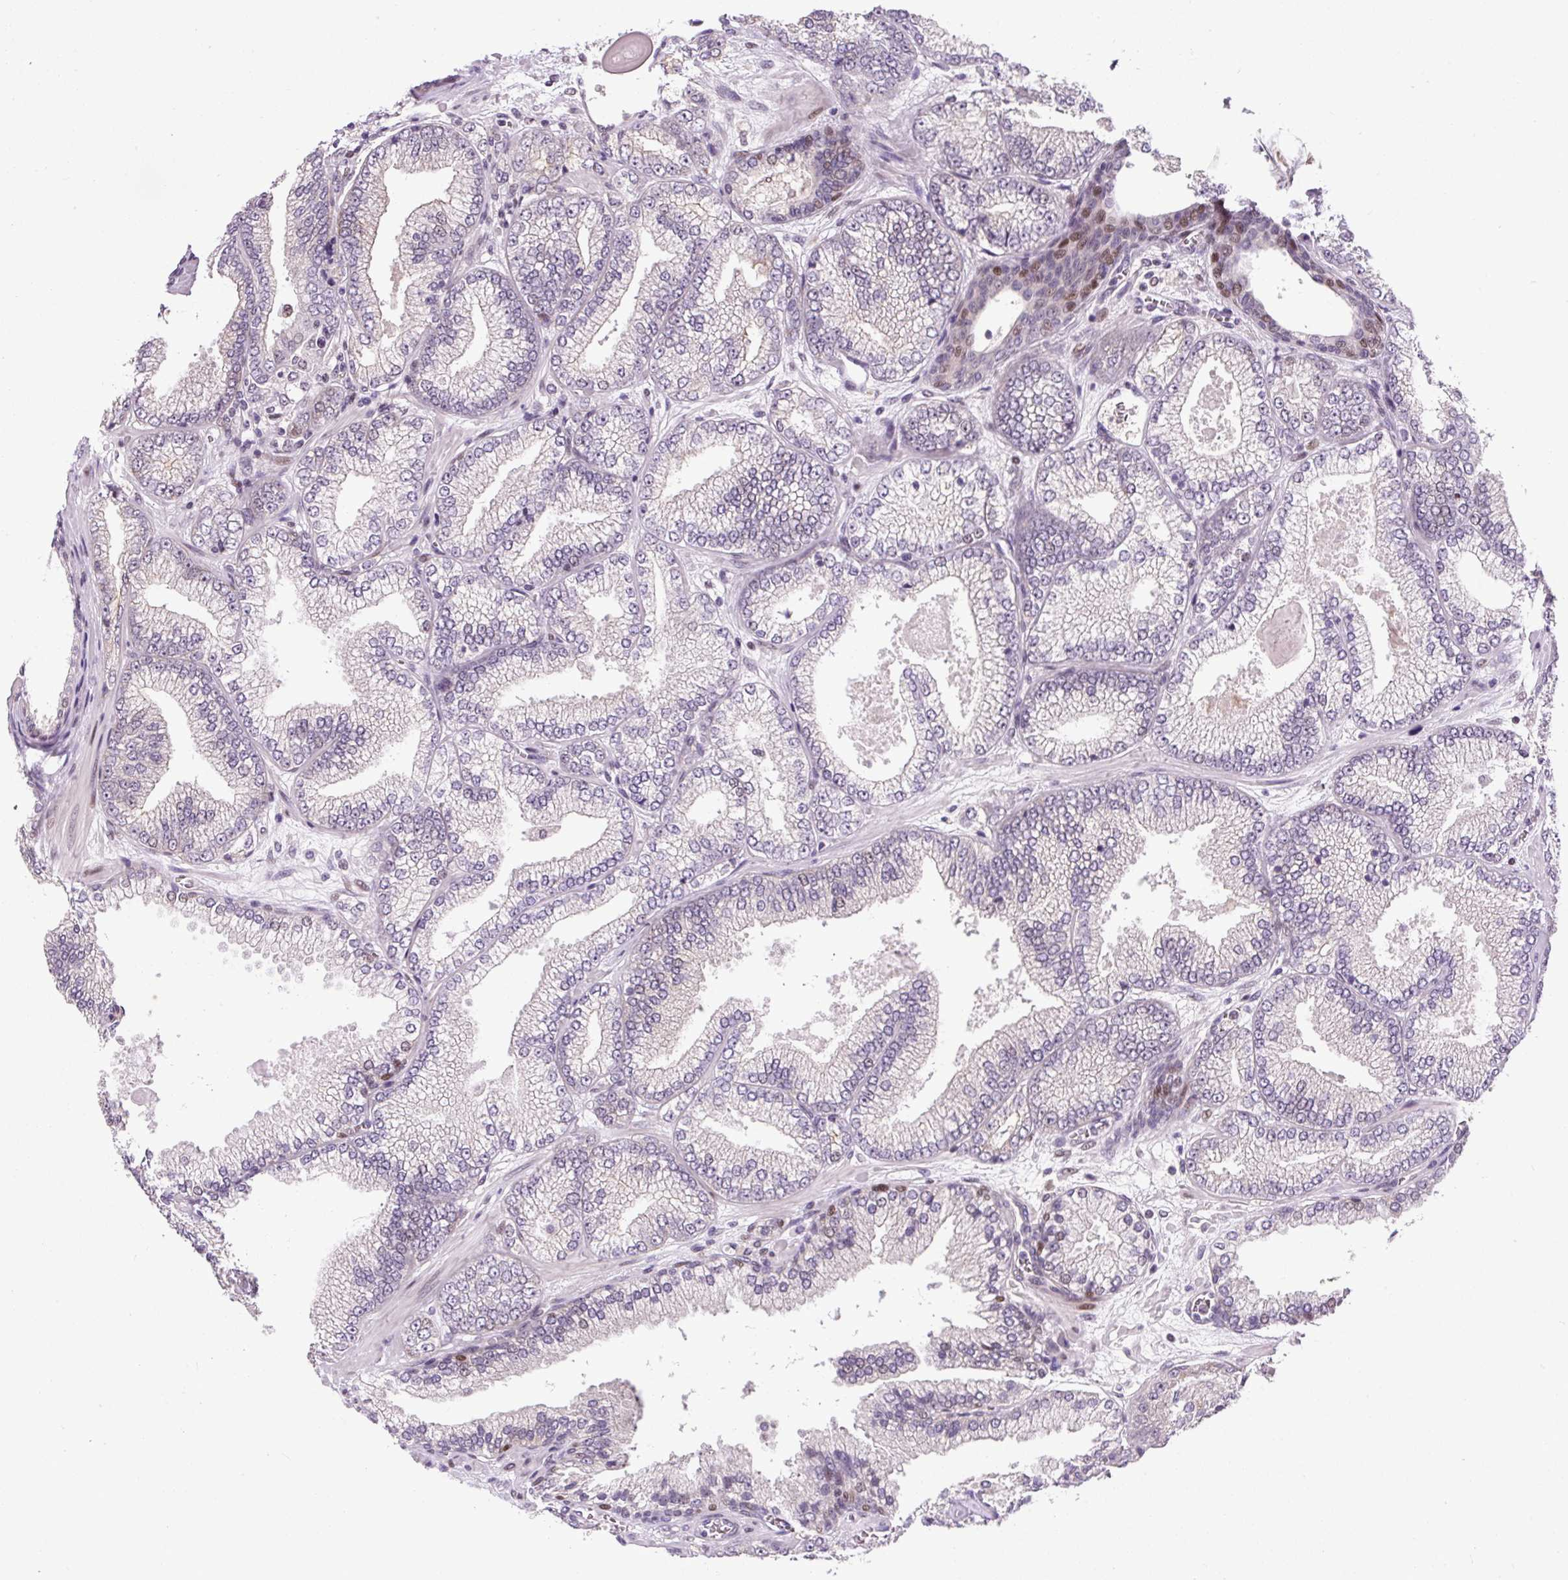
{"staining": {"intensity": "negative", "quantity": "none", "location": "none"}, "tissue": "prostate cancer", "cell_type": "Tumor cells", "image_type": "cancer", "snomed": [{"axis": "morphology", "description": "Adenocarcinoma, High grade"}, {"axis": "topography", "description": "Prostate"}], "caption": "High-grade adenocarcinoma (prostate) stained for a protein using immunohistochemistry (IHC) demonstrates no expression tumor cells.", "gene": "ARHGEF18", "patient": {"sex": "male", "age": 68}}